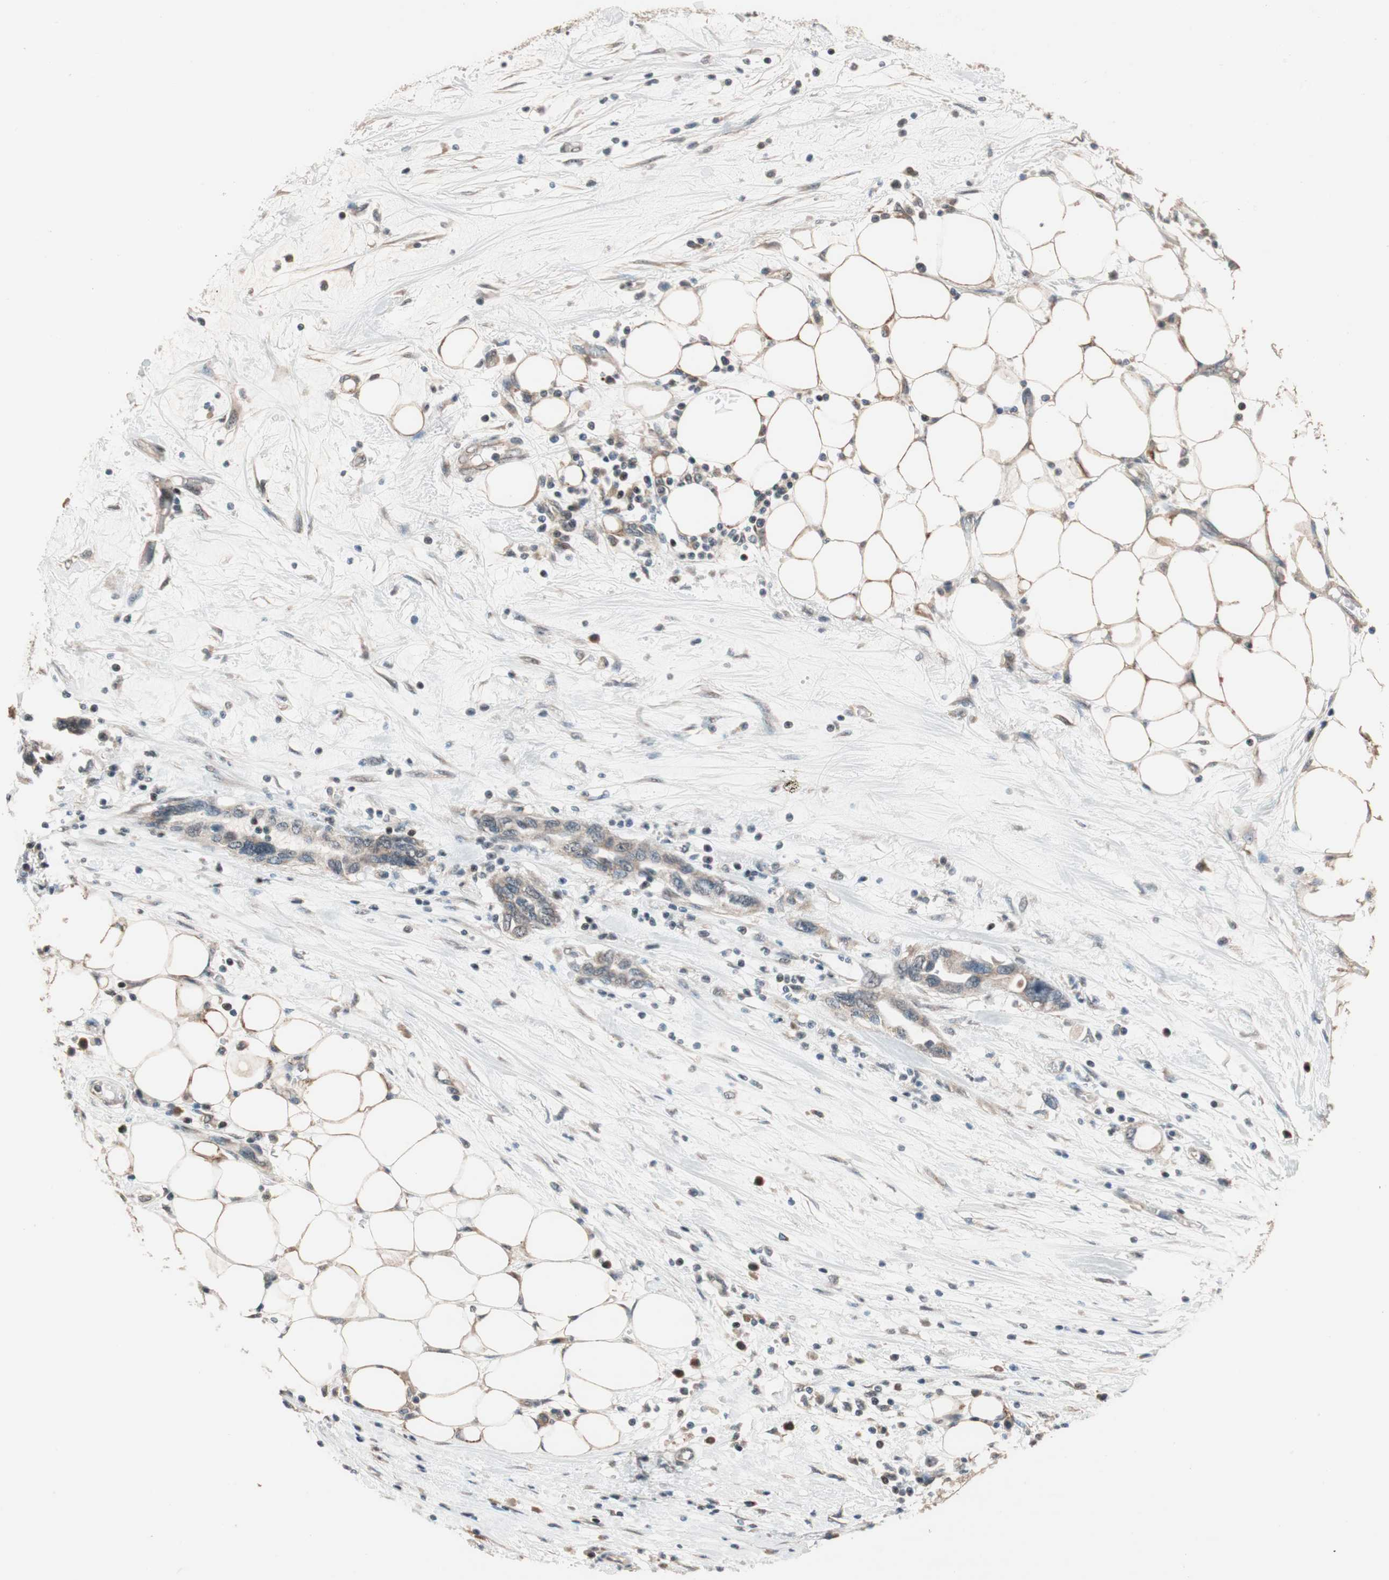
{"staining": {"intensity": "moderate", "quantity": ">75%", "location": "cytoplasmic/membranous"}, "tissue": "pancreatic cancer", "cell_type": "Tumor cells", "image_type": "cancer", "snomed": [{"axis": "morphology", "description": "Adenocarcinoma, NOS"}, {"axis": "topography", "description": "Pancreas"}], "caption": "A medium amount of moderate cytoplasmic/membranous positivity is identified in about >75% of tumor cells in pancreatic cancer (adenocarcinoma) tissue. Immunohistochemistry stains the protein of interest in brown and the nuclei are stained blue.", "gene": "HECW1", "patient": {"sex": "female", "age": 57}}